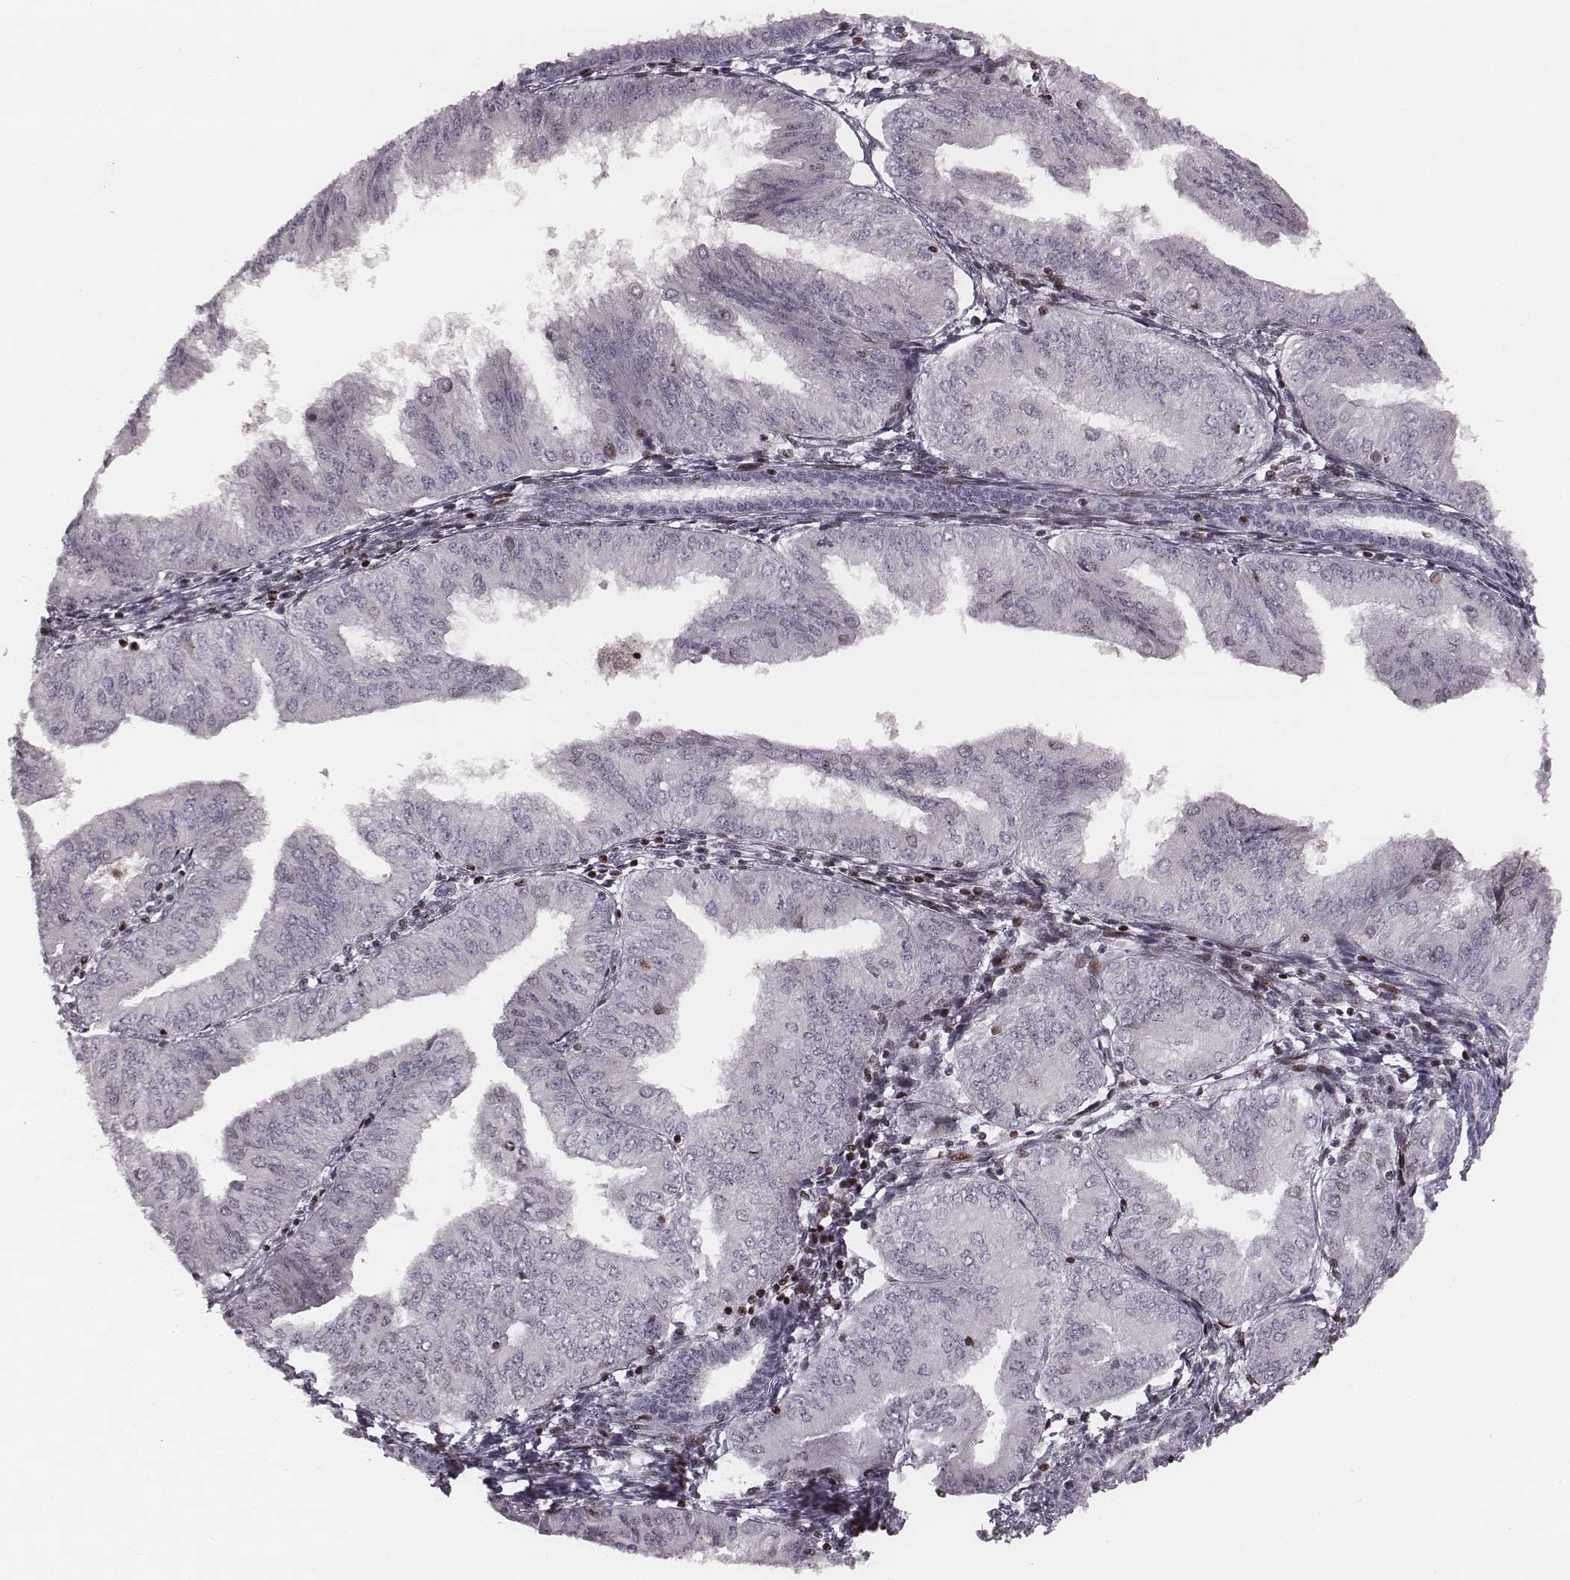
{"staining": {"intensity": "negative", "quantity": "none", "location": "none"}, "tissue": "endometrial cancer", "cell_type": "Tumor cells", "image_type": "cancer", "snomed": [{"axis": "morphology", "description": "Adenocarcinoma, NOS"}, {"axis": "topography", "description": "Endometrium"}], "caption": "A histopathology image of human endometrial adenocarcinoma is negative for staining in tumor cells.", "gene": "NDC1", "patient": {"sex": "female", "age": 53}}